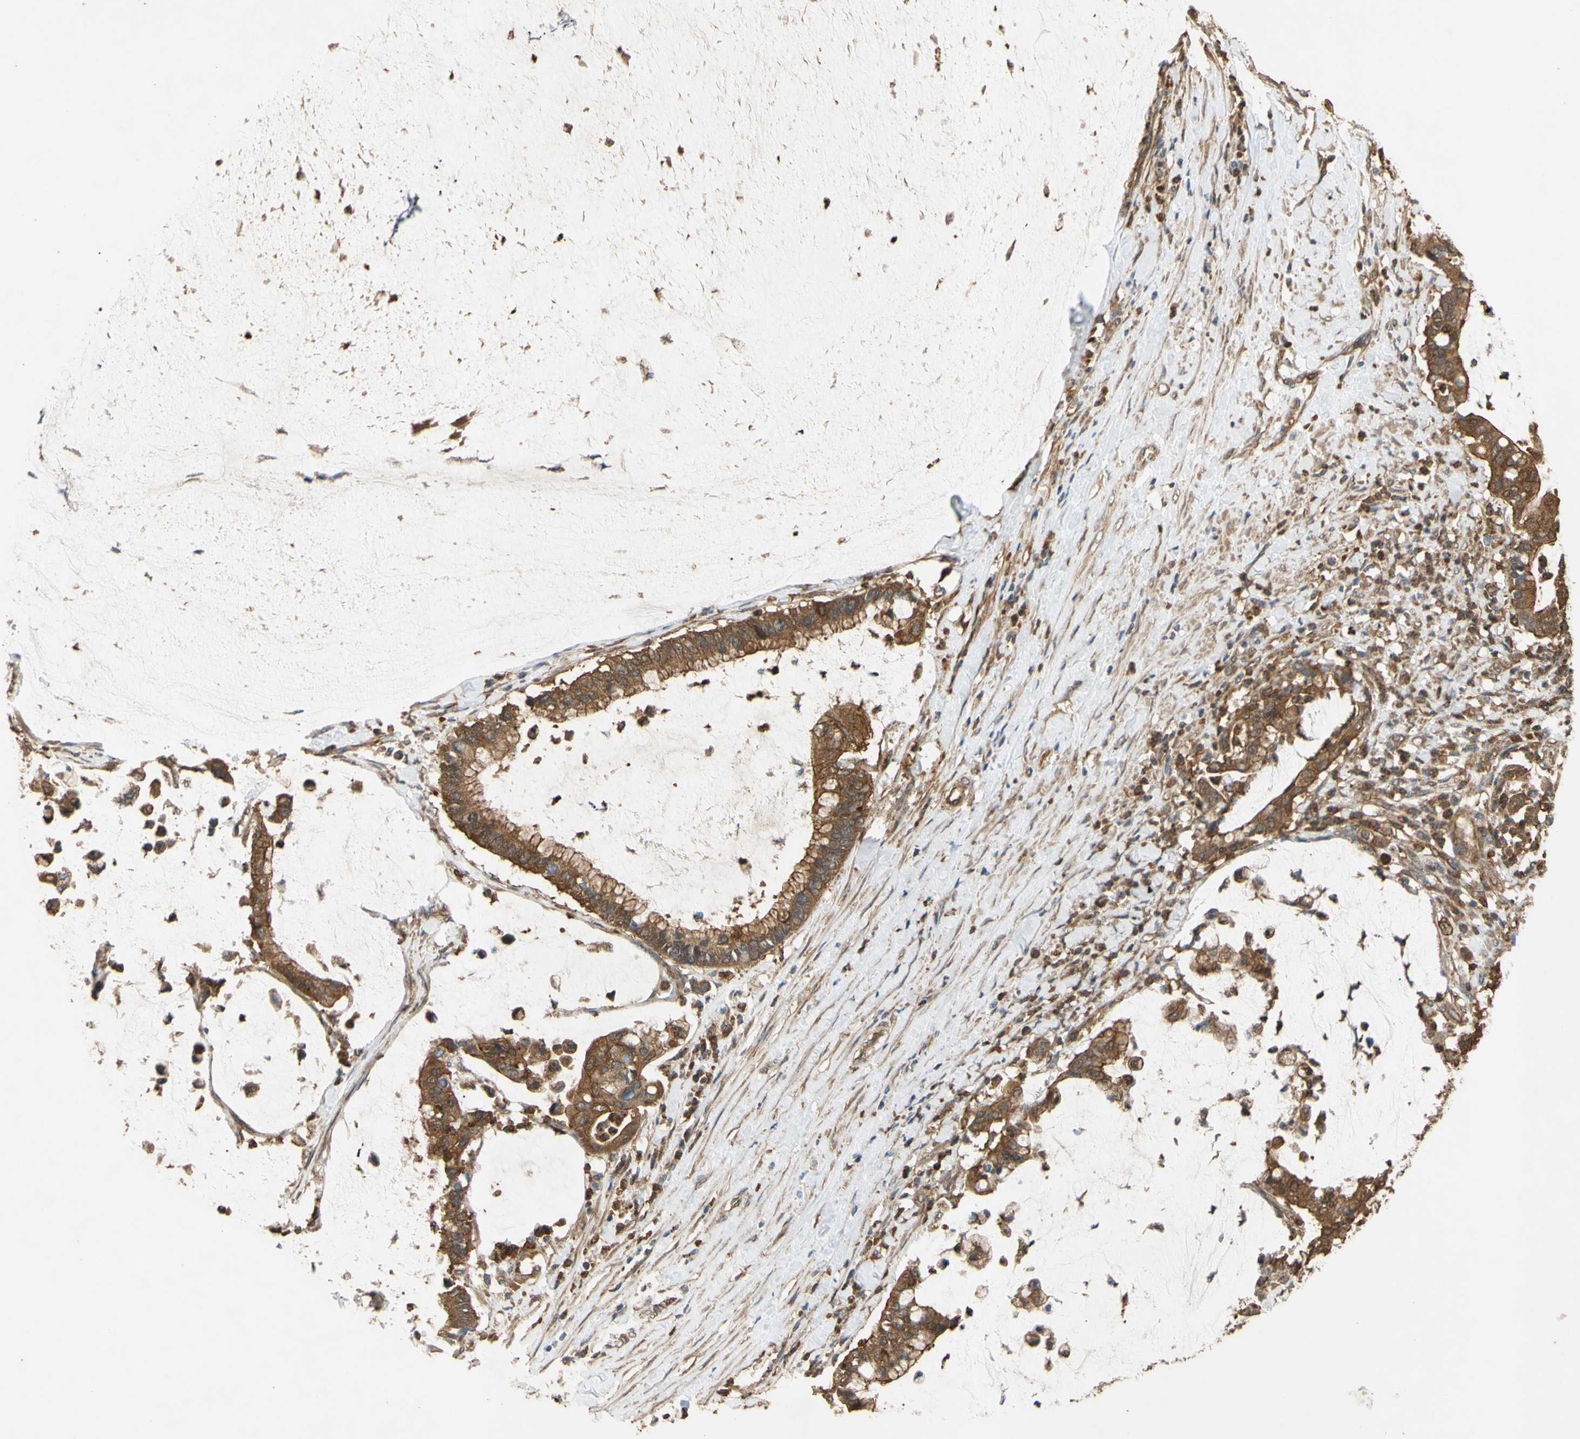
{"staining": {"intensity": "moderate", "quantity": ">75%", "location": "cytoplasmic/membranous"}, "tissue": "pancreatic cancer", "cell_type": "Tumor cells", "image_type": "cancer", "snomed": [{"axis": "morphology", "description": "Adenocarcinoma, NOS"}, {"axis": "topography", "description": "Pancreas"}], "caption": "Immunohistochemical staining of human pancreatic adenocarcinoma demonstrates moderate cytoplasmic/membranous protein expression in about >75% of tumor cells. The staining was performed using DAB to visualize the protein expression in brown, while the nuclei were stained in blue with hematoxylin (Magnification: 20x).", "gene": "CTTN", "patient": {"sex": "male", "age": 41}}